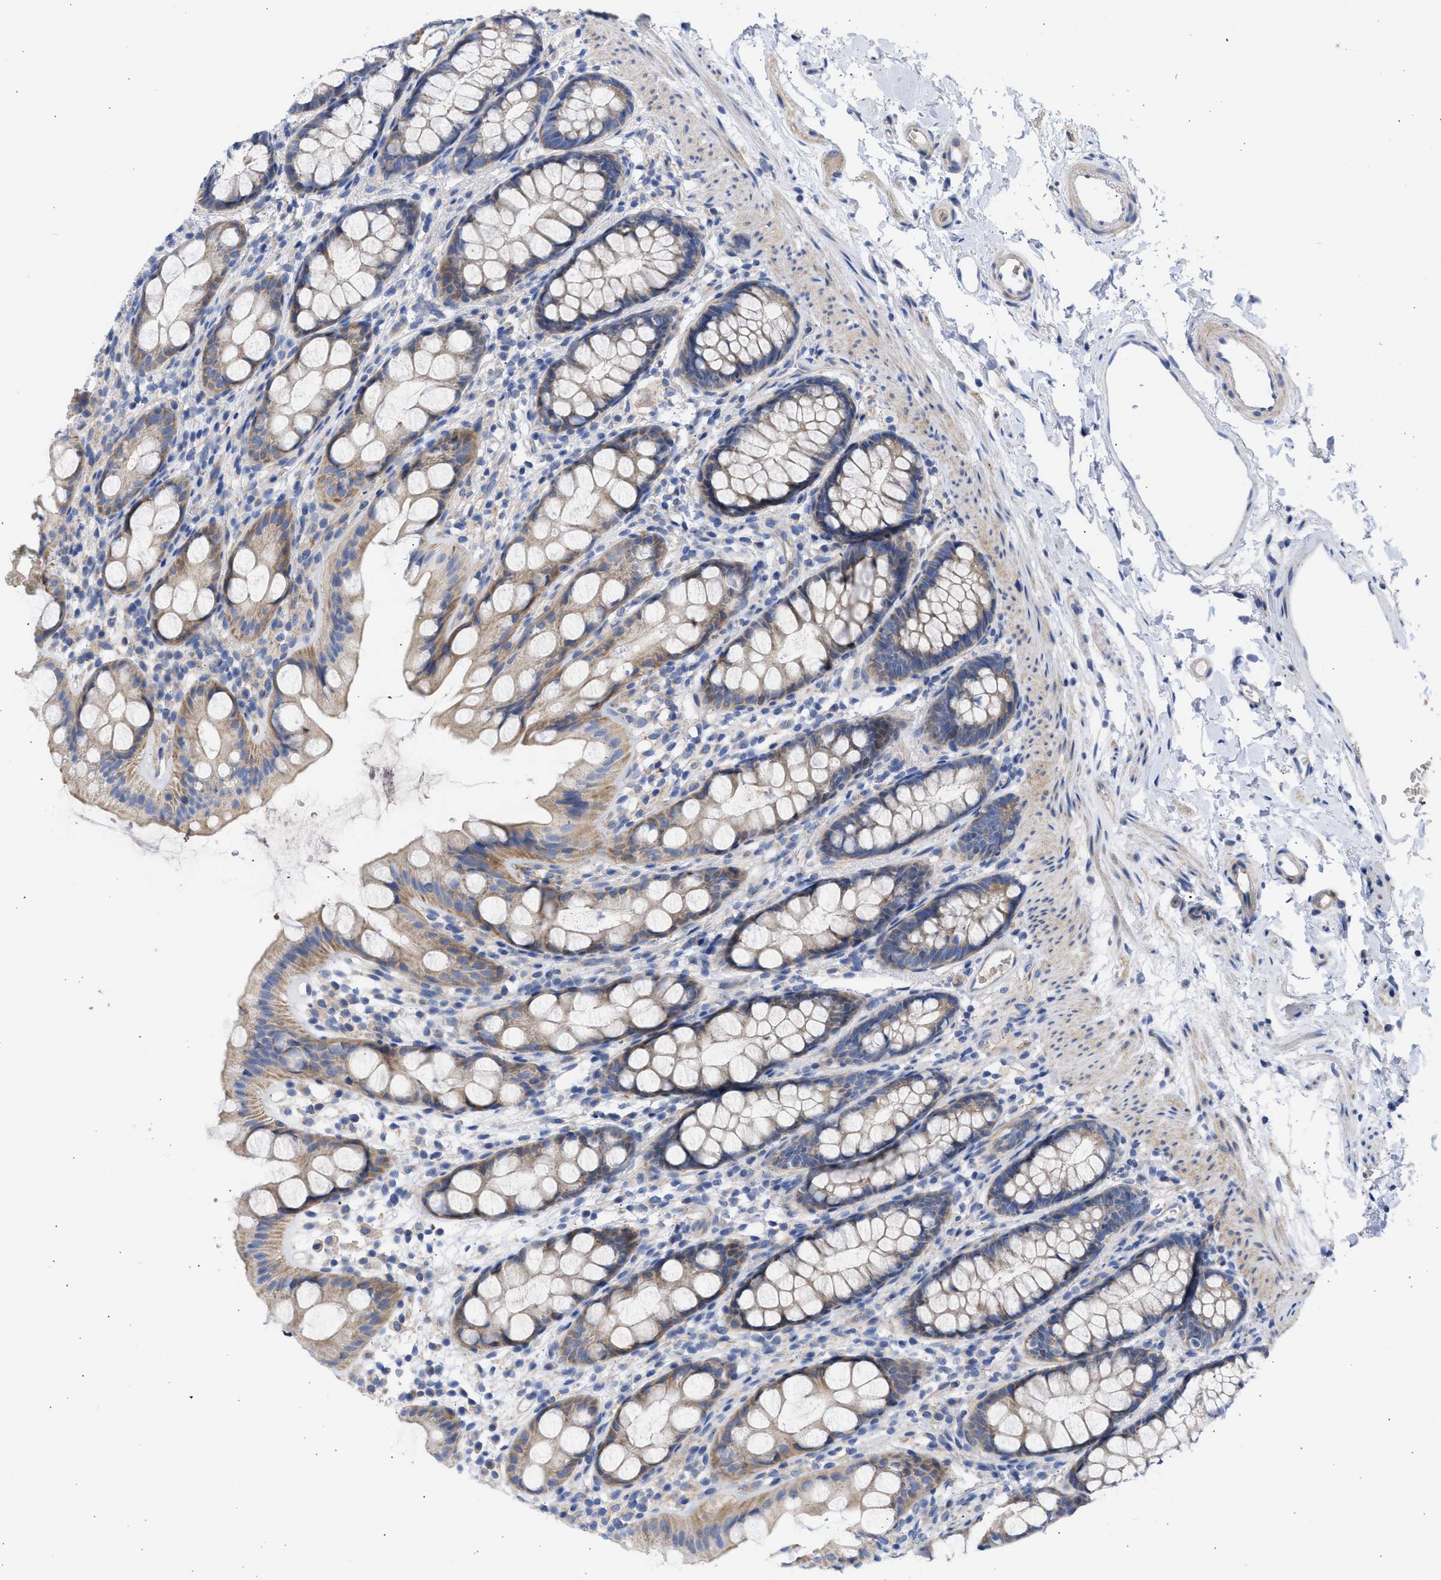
{"staining": {"intensity": "weak", "quantity": "25%-75%", "location": "cytoplasmic/membranous"}, "tissue": "rectum", "cell_type": "Glandular cells", "image_type": "normal", "snomed": [{"axis": "morphology", "description": "Normal tissue, NOS"}, {"axis": "topography", "description": "Rectum"}], "caption": "Protein positivity by immunohistochemistry reveals weak cytoplasmic/membranous staining in about 25%-75% of glandular cells in normal rectum.", "gene": "BTG3", "patient": {"sex": "female", "age": 65}}